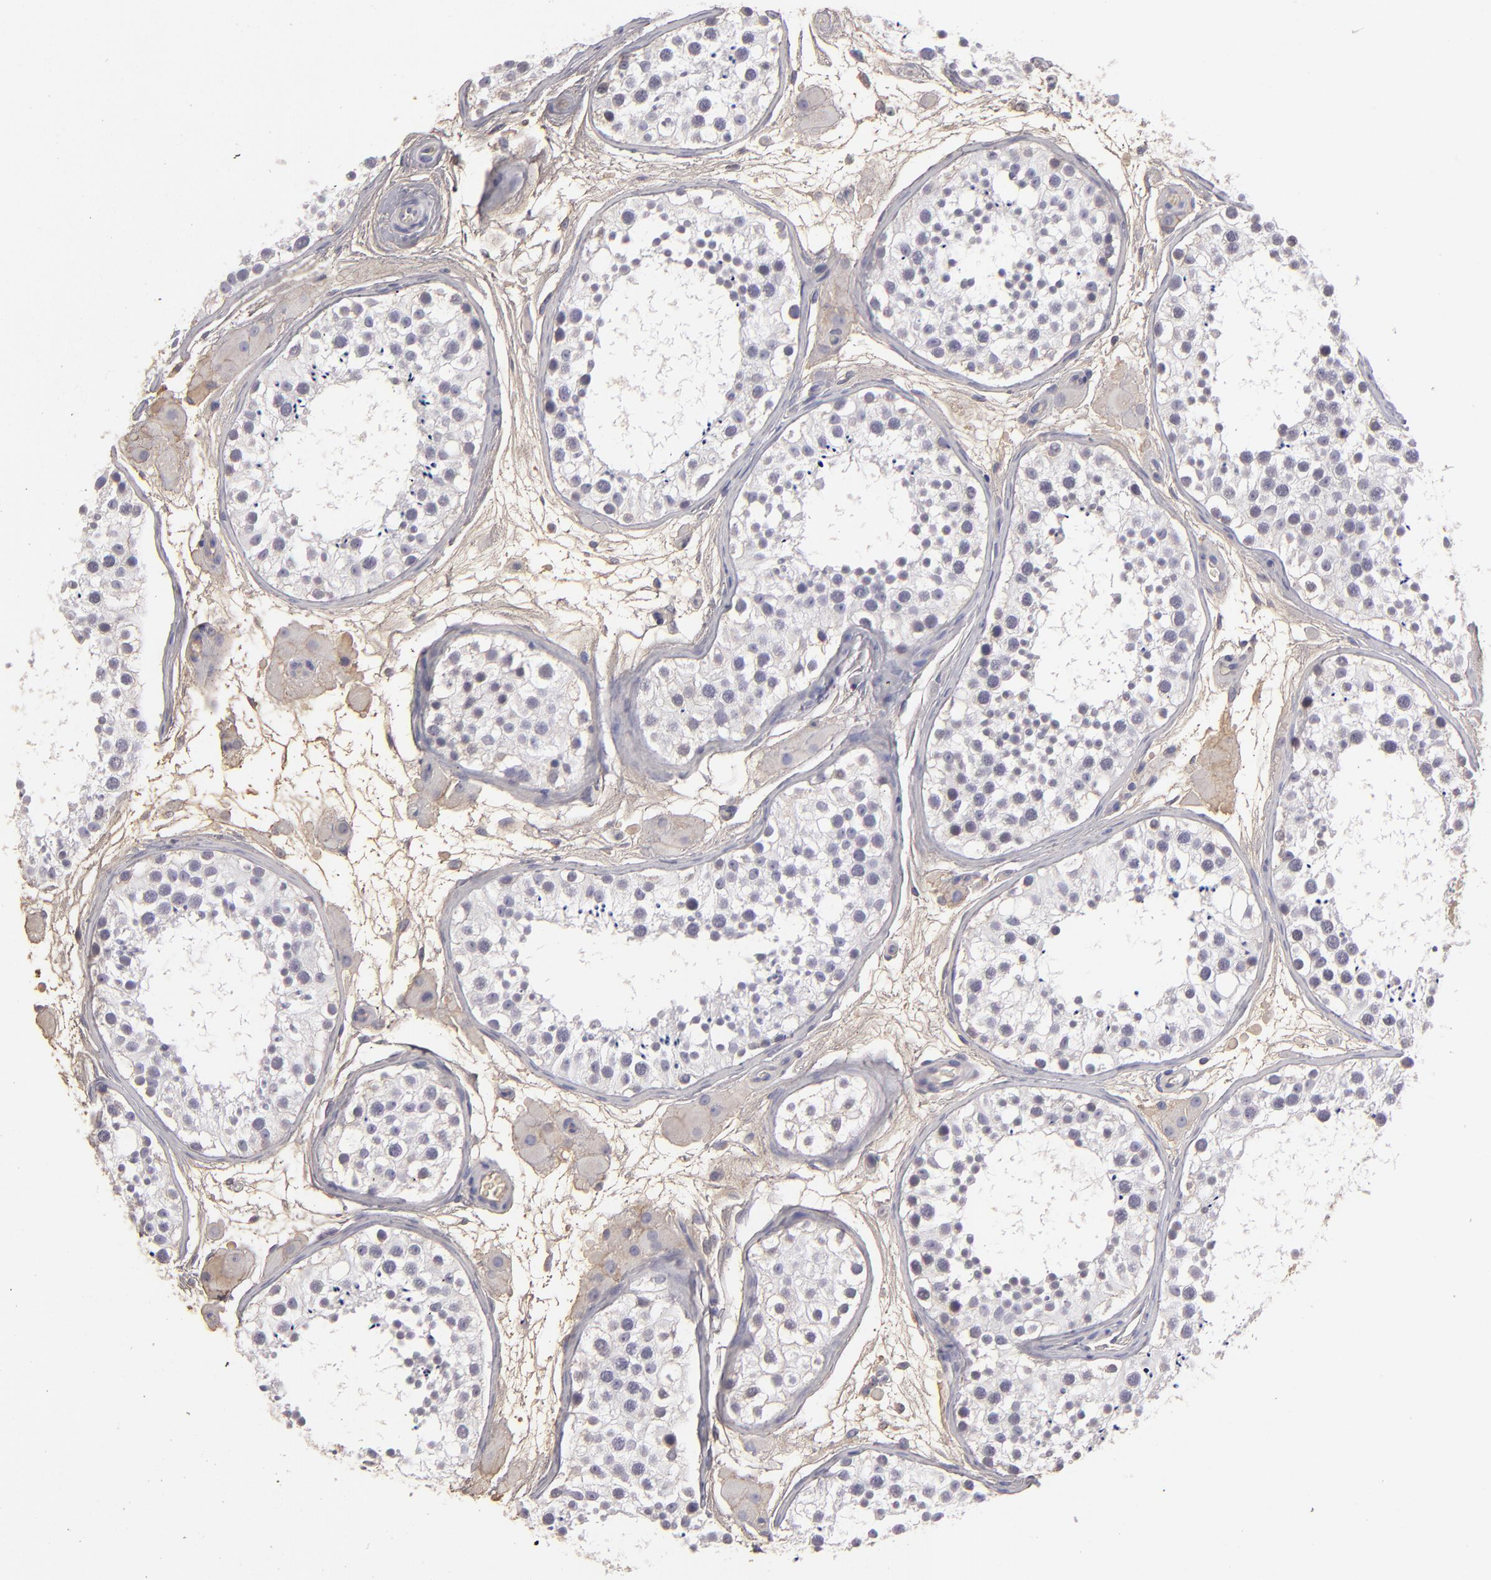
{"staining": {"intensity": "weak", "quantity": "25%-75%", "location": "nuclear"}, "tissue": "testis", "cell_type": "Cells in seminiferous ducts", "image_type": "normal", "snomed": [{"axis": "morphology", "description": "Normal tissue, NOS"}, {"axis": "topography", "description": "Testis"}], "caption": "Weak nuclear staining for a protein is identified in approximately 25%-75% of cells in seminiferous ducts of normal testis using immunohistochemistry (IHC).", "gene": "ABCC4", "patient": {"sex": "male", "age": 29}}